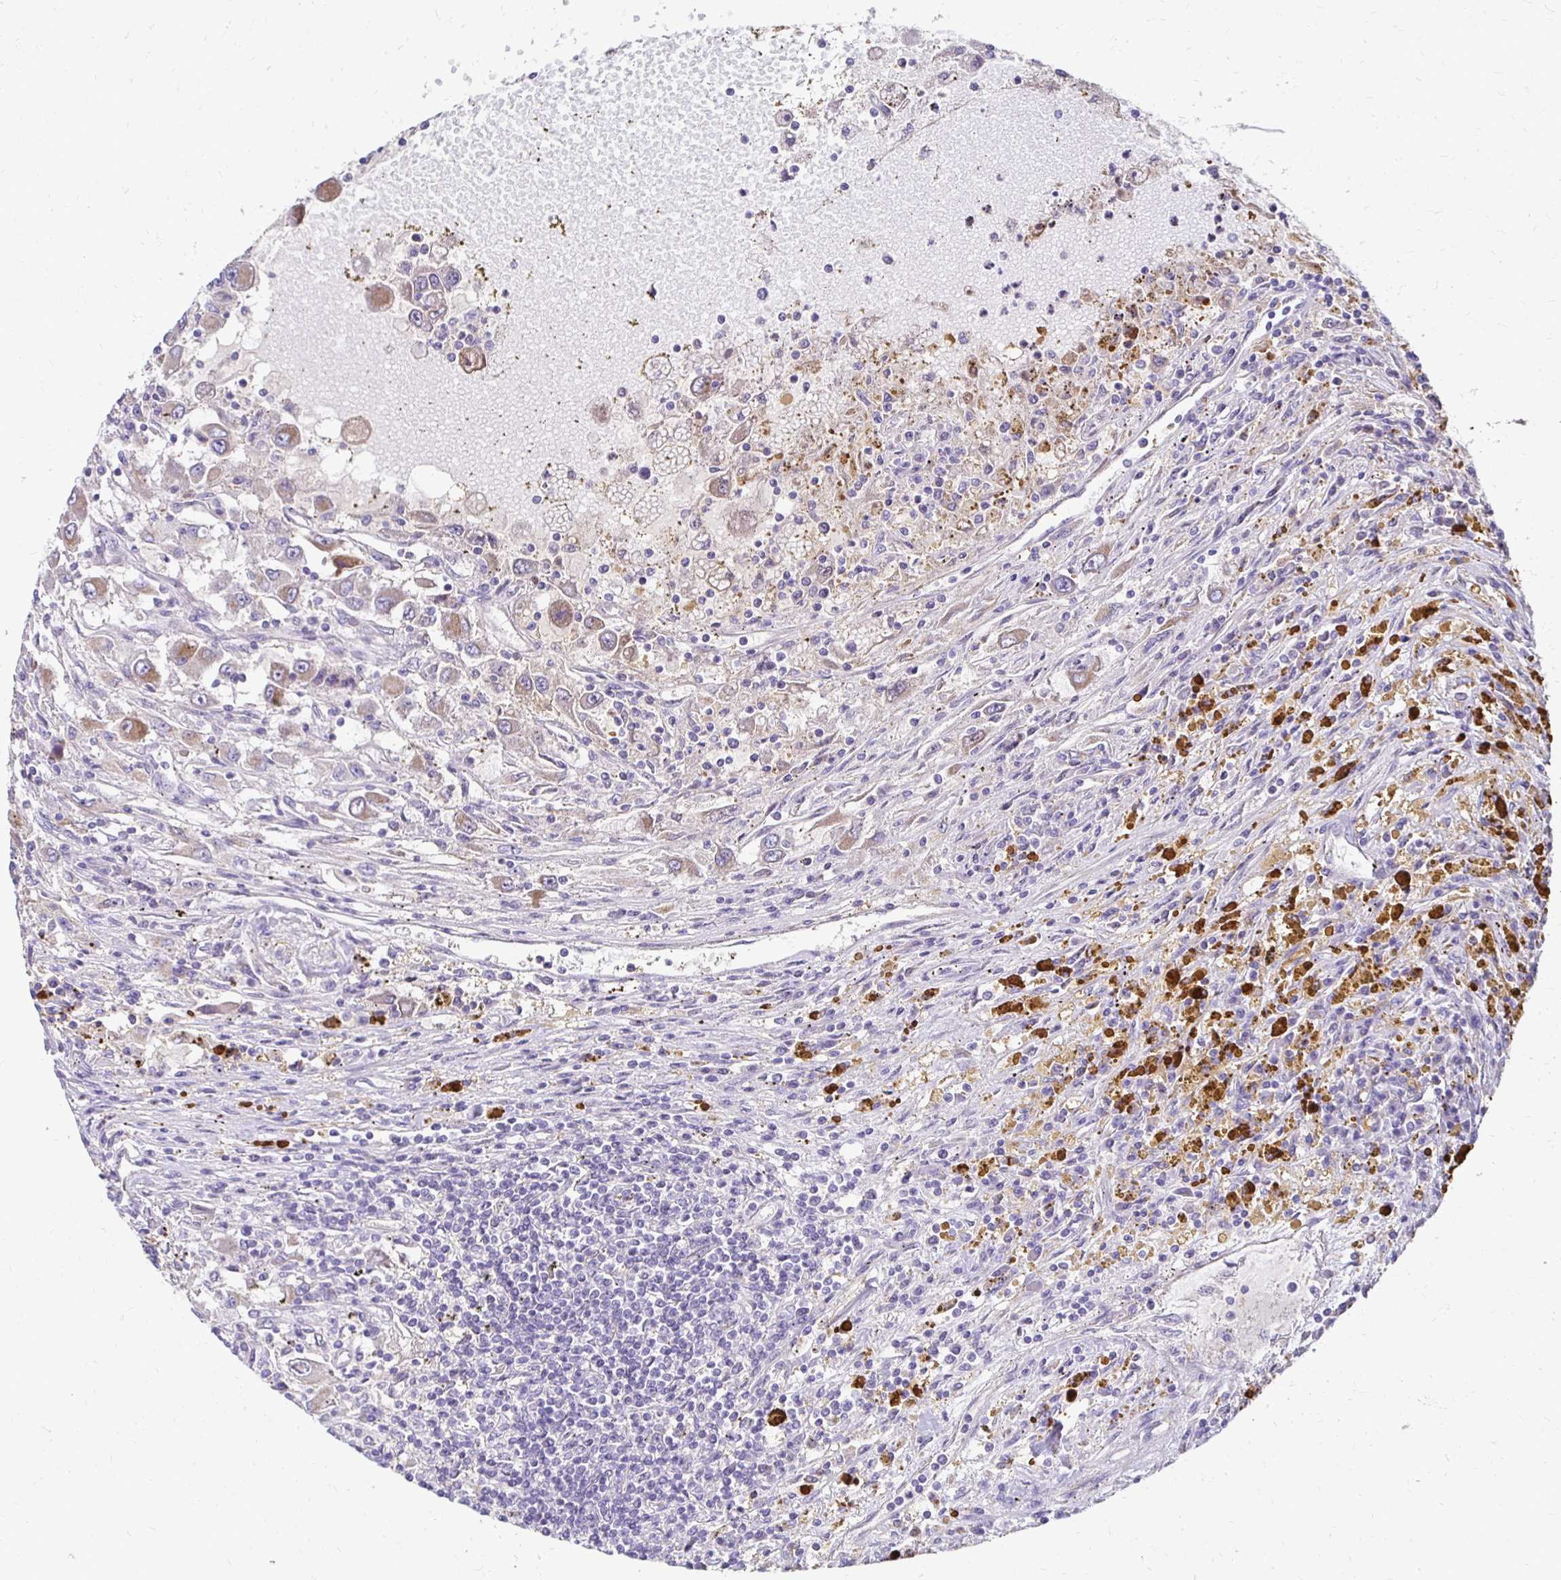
{"staining": {"intensity": "weak", "quantity": "25%-75%", "location": "cytoplasmic/membranous"}, "tissue": "renal cancer", "cell_type": "Tumor cells", "image_type": "cancer", "snomed": [{"axis": "morphology", "description": "Adenocarcinoma, NOS"}, {"axis": "topography", "description": "Kidney"}], "caption": "Renal cancer (adenocarcinoma) was stained to show a protein in brown. There is low levels of weak cytoplasmic/membranous staining in about 25%-75% of tumor cells.", "gene": "AKAP6", "patient": {"sex": "female", "age": 67}}